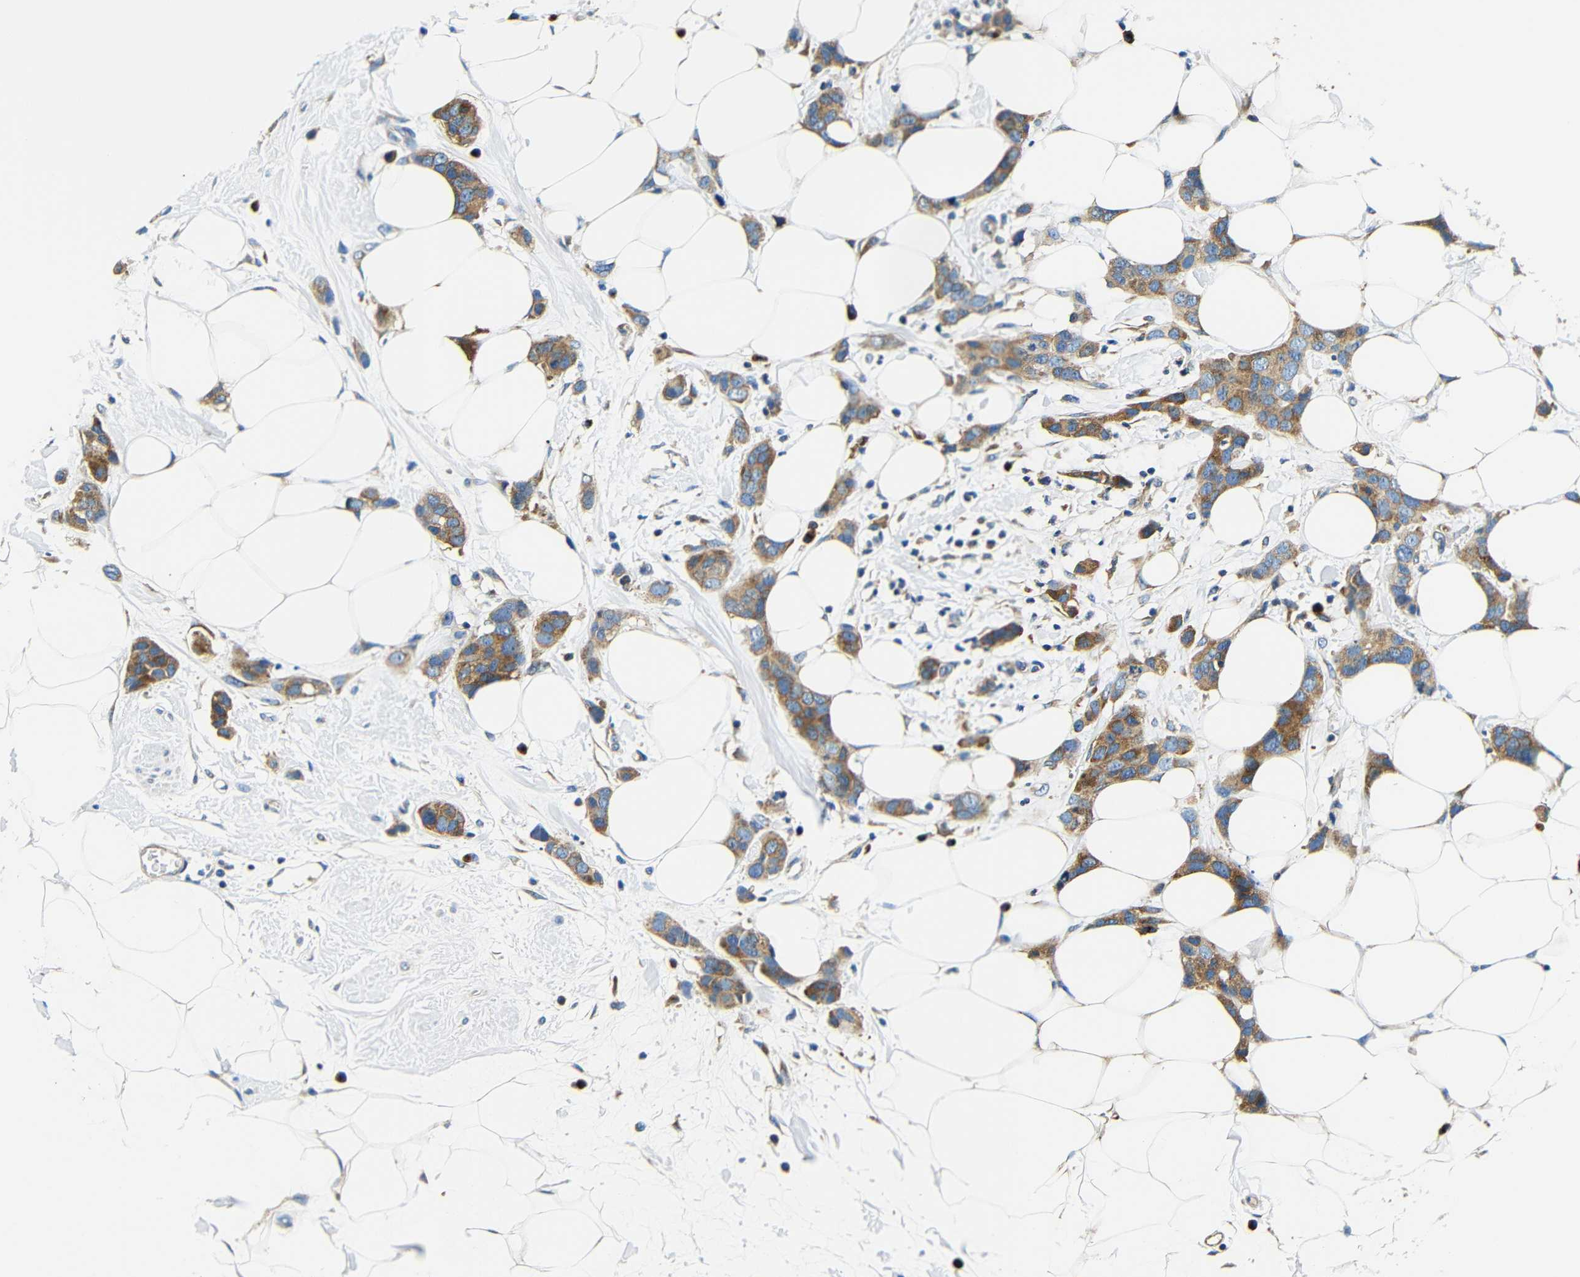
{"staining": {"intensity": "moderate", "quantity": ">75%", "location": "cytoplasmic/membranous"}, "tissue": "breast cancer", "cell_type": "Tumor cells", "image_type": "cancer", "snomed": [{"axis": "morphology", "description": "Normal tissue, NOS"}, {"axis": "morphology", "description": "Duct carcinoma"}, {"axis": "topography", "description": "Breast"}], "caption": "Infiltrating ductal carcinoma (breast) was stained to show a protein in brown. There is medium levels of moderate cytoplasmic/membranous positivity in approximately >75% of tumor cells.", "gene": "USO1", "patient": {"sex": "female", "age": 50}}